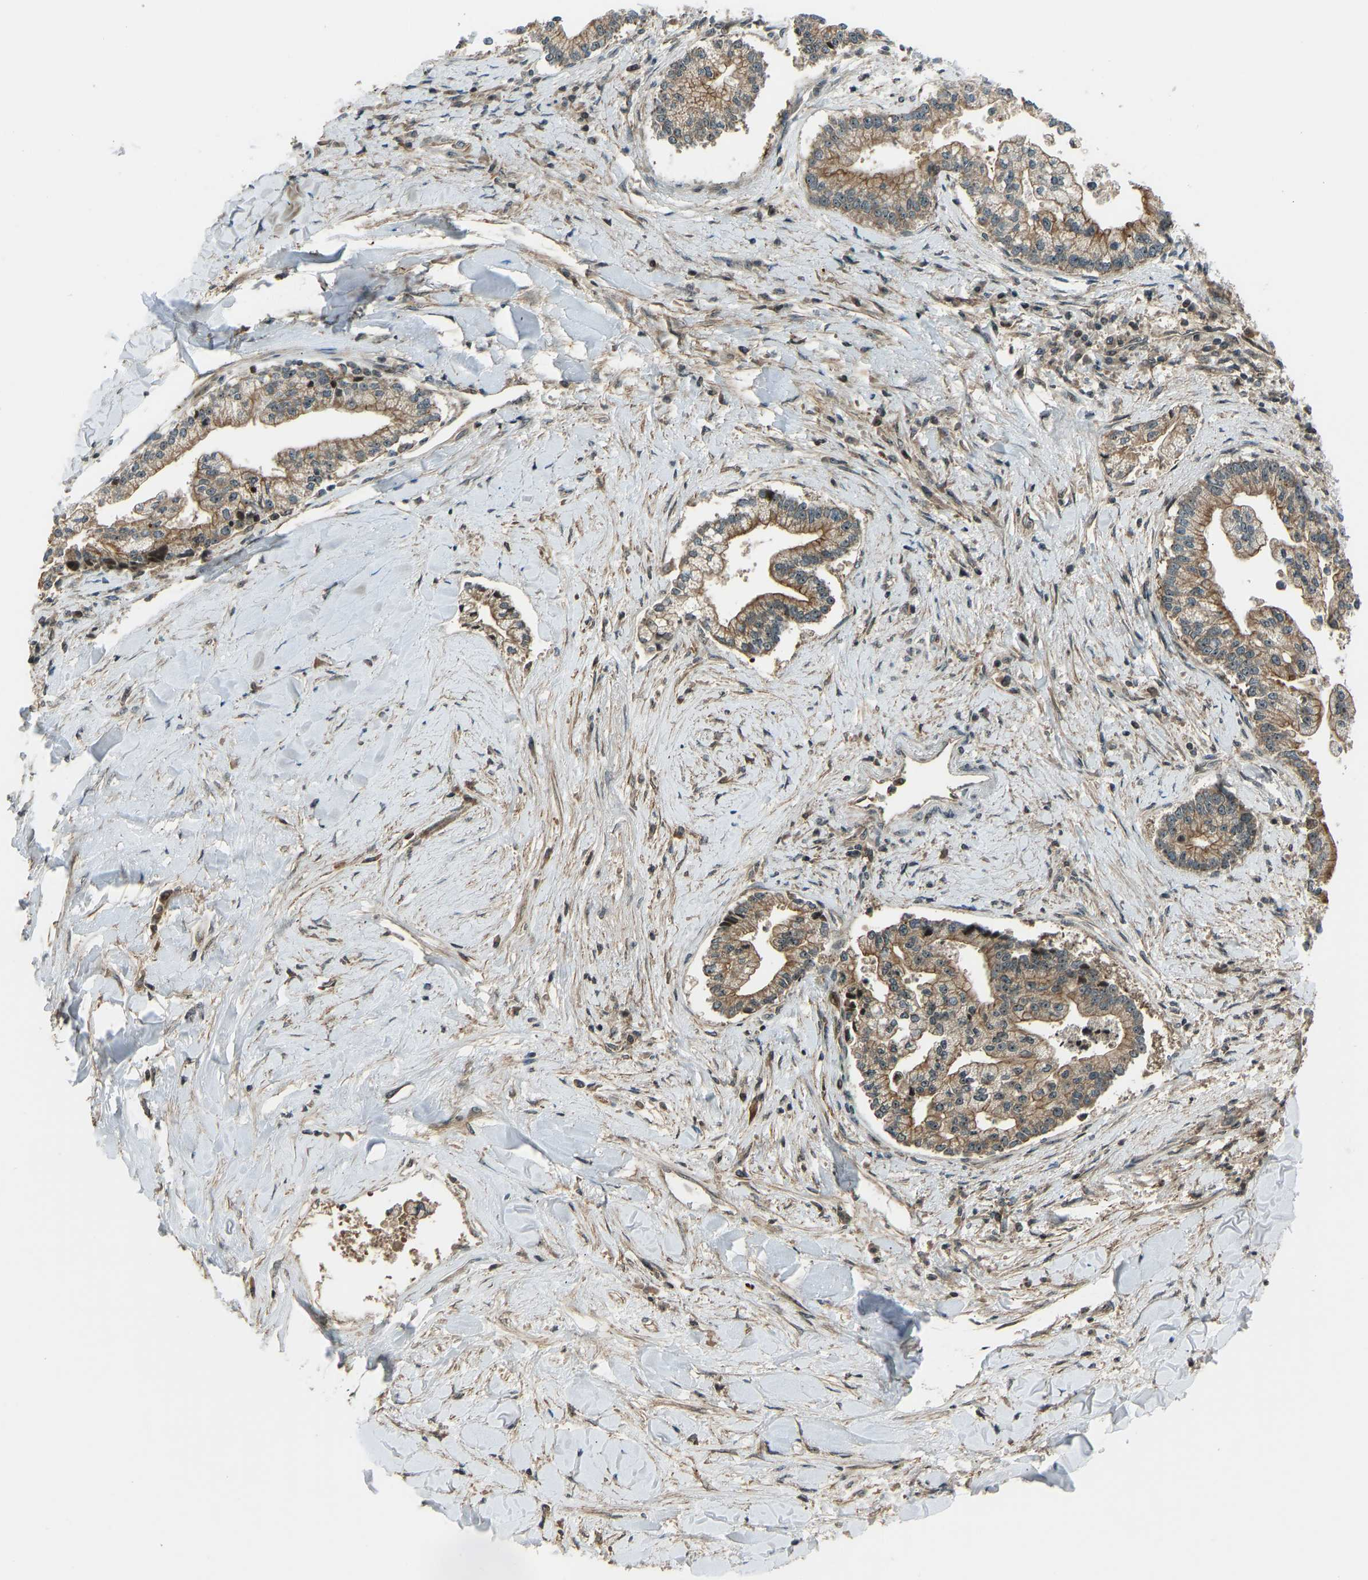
{"staining": {"intensity": "moderate", "quantity": ">75%", "location": "cytoplasmic/membranous"}, "tissue": "liver cancer", "cell_type": "Tumor cells", "image_type": "cancer", "snomed": [{"axis": "morphology", "description": "Cholangiocarcinoma"}, {"axis": "topography", "description": "Liver"}], "caption": "Liver cholangiocarcinoma stained for a protein (brown) exhibits moderate cytoplasmic/membranous positive positivity in approximately >75% of tumor cells.", "gene": "SVOPL", "patient": {"sex": "male", "age": 50}}